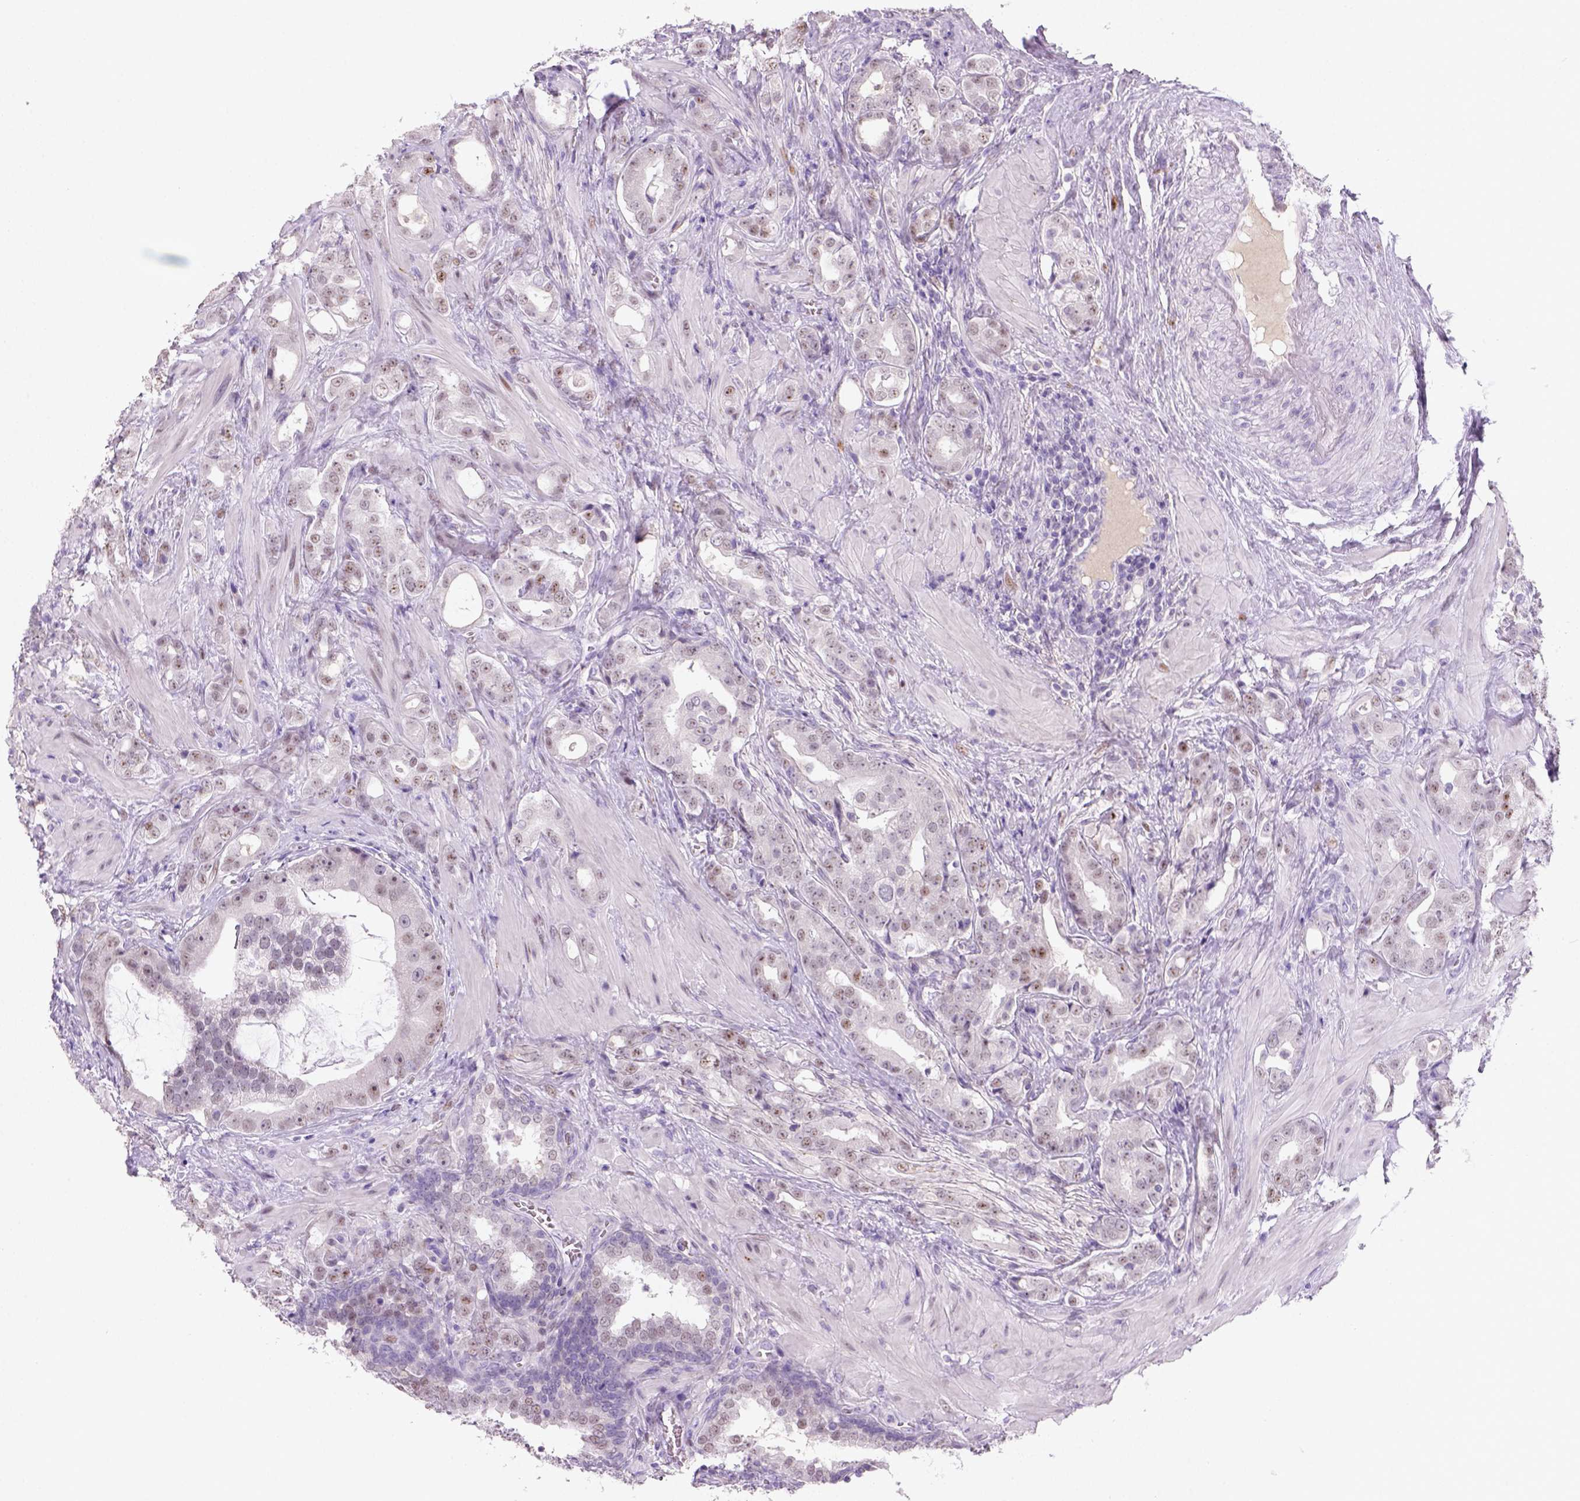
{"staining": {"intensity": "moderate", "quantity": "25%-75%", "location": "nuclear"}, "tissue": "prostate cancer", "cell_type": "Tumor cells", "image_type": "cancer", "snomed": [{"axis": "morphology", "description": "Adenocarcinoma, NOS"}, {"axis": "topography", "description": "Prostate"}], "caption": "Moderate nuclear staining for a protein is appreciated in approximately 25%-75% of tumor cells of adenocarcinoma (prostate) using IHC.", "gene": "ZMAT4", "patient": {"sex": "male", "age": 57}}